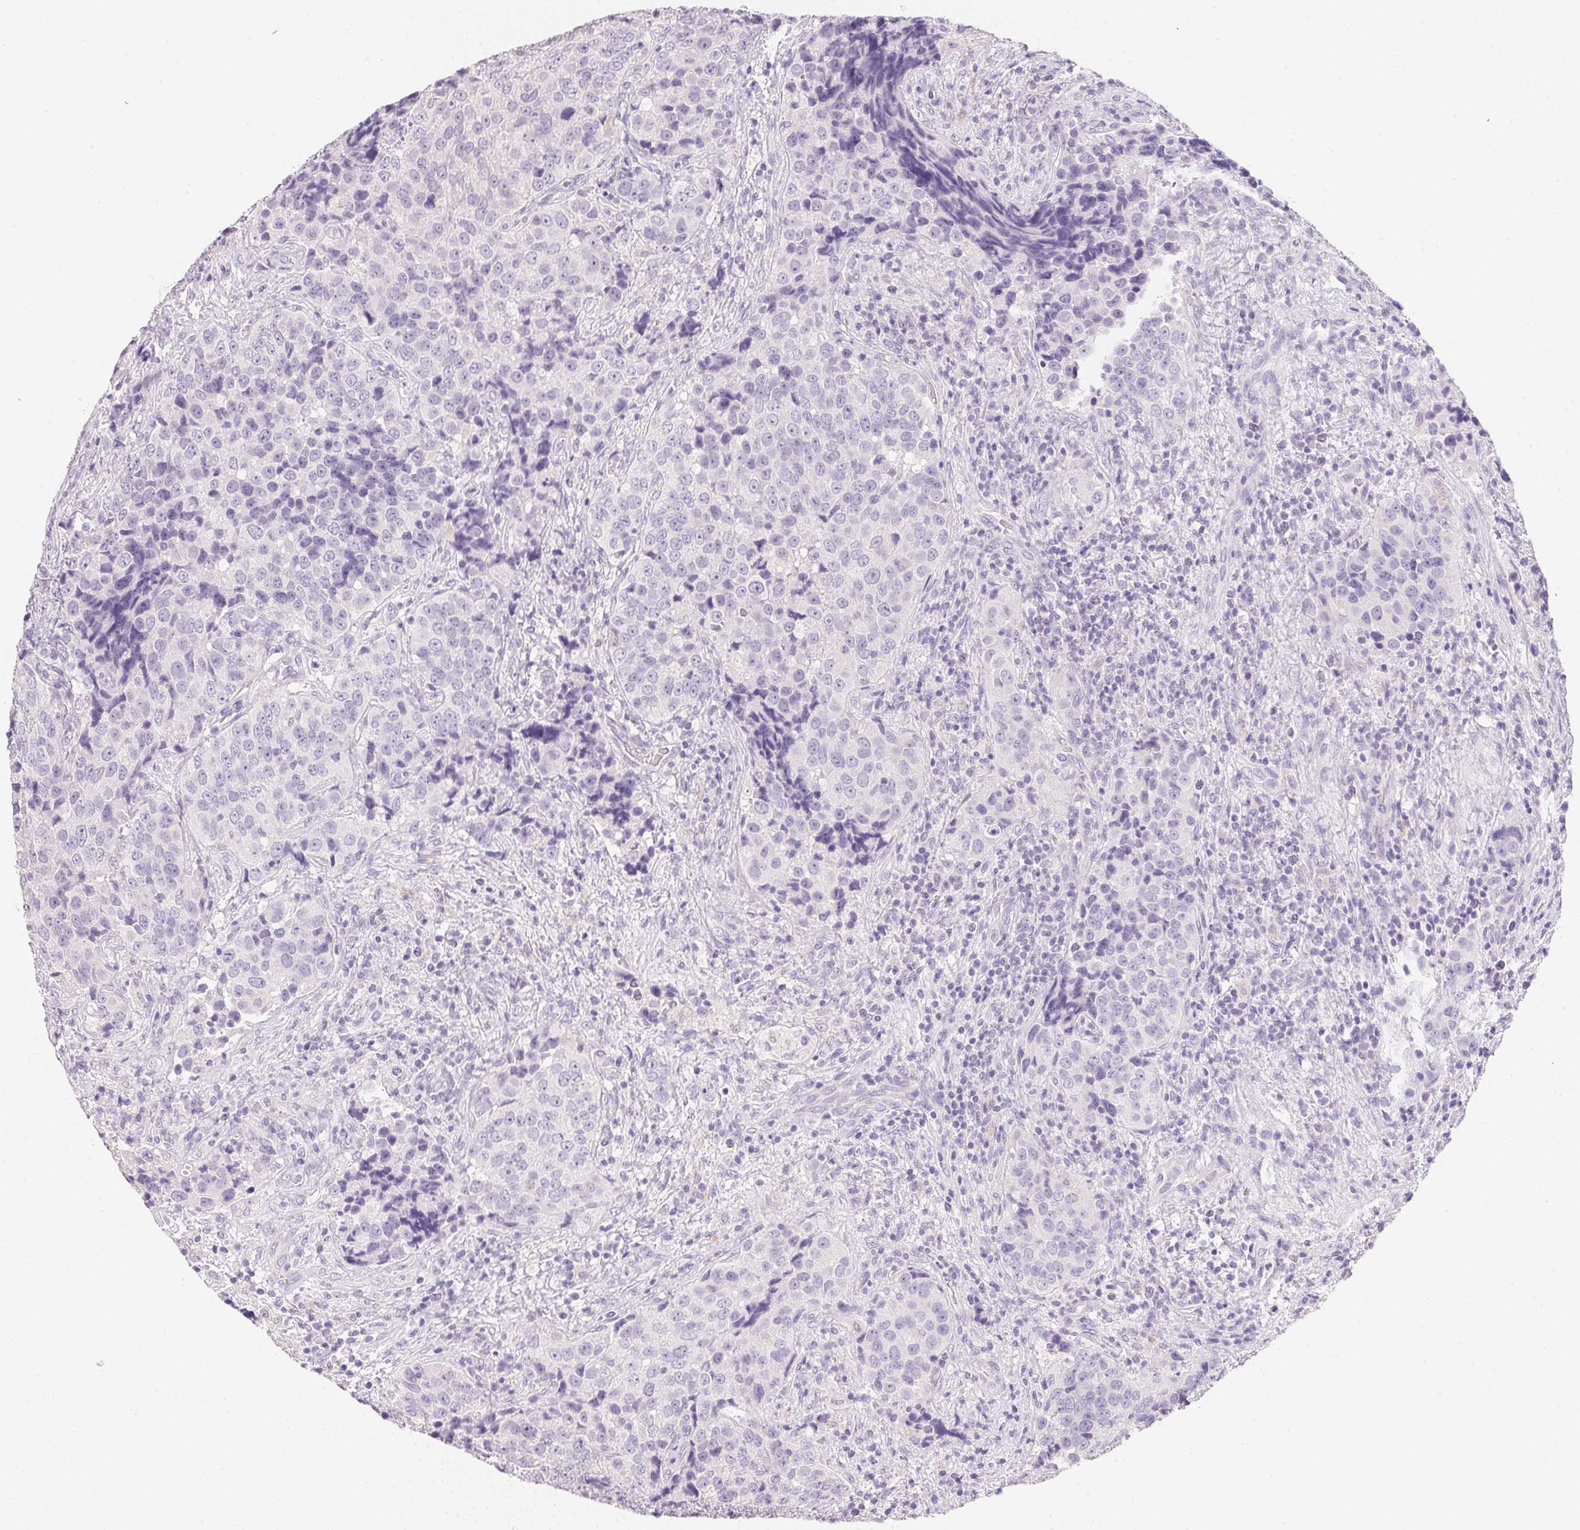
{"staining": {"intensity": "negative", "quantity": "none", "location": "none"}, "tissue": "urothelial cancer", "cell_type": "Tumor cells", "image_type": "cancer", "snomed": [{"axis": "morphology", "description": "Urothelial carcinoma, NOS"}, {"axis": "topography", "description": "Urinary bladder"}], "caption": "This is an IHC histopathology image of human transitional cell carcinoma. There is no positivity in tumor cells.", "gene": "ACP3", "patient": {"sex": "male", "age": 52}}